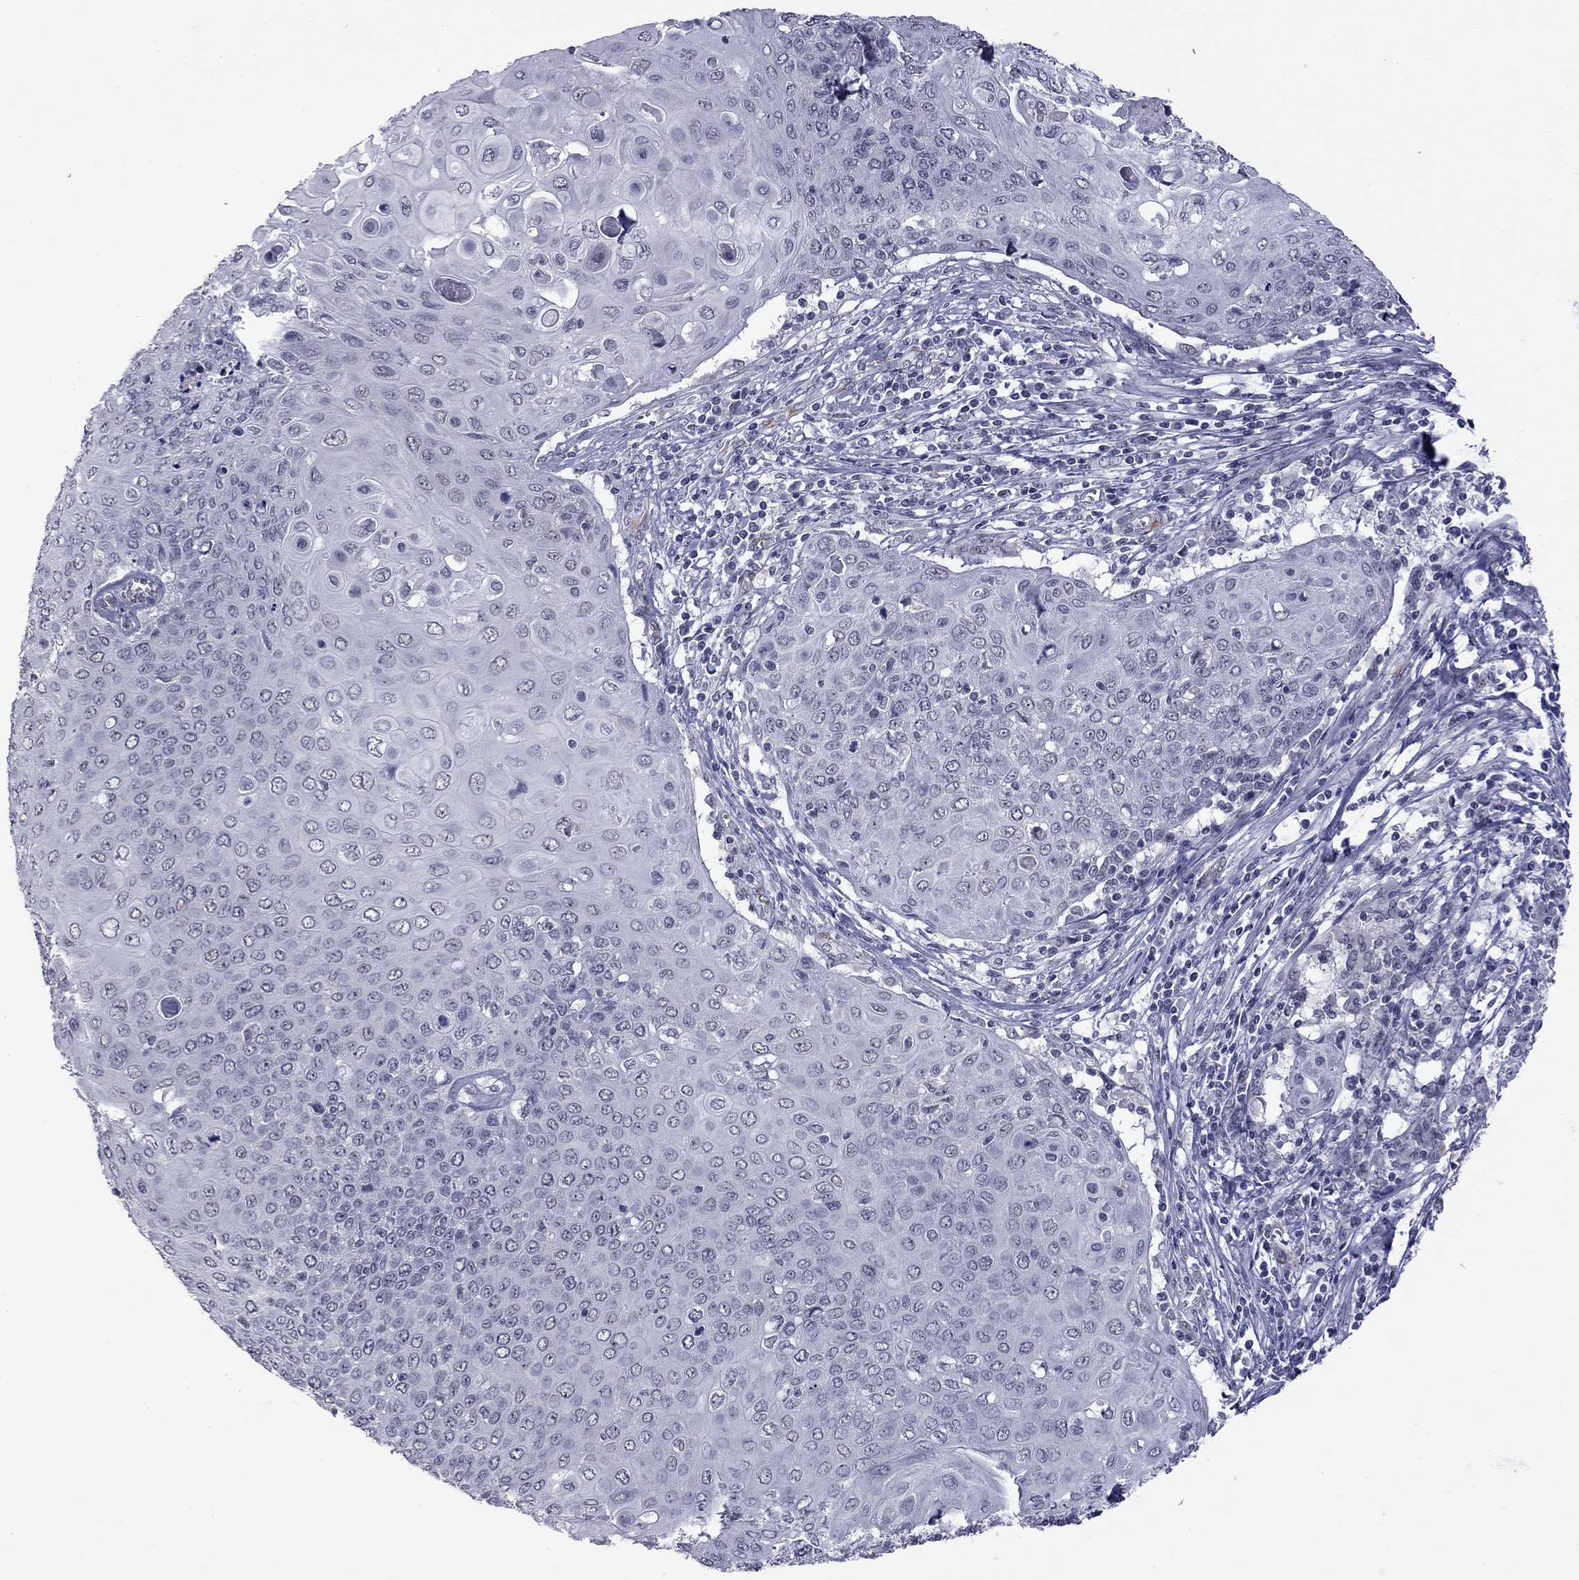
{"staining": {"intensity": "negative", "quantity": "none", "location": "none"}, "tissue": "cervical cancer", "cell_type": "Tumor cells", "image_type": "cancer", "snomed": [{"axis": "morphology", "description": "Squamous cell carcinoma, NOS"}, {"axis": "topography", "description": "Cervix"}], "caption": "High magnification brightfield microscopy of cervical squamous cell carcinoma stained with DAB (brown) and counterstained with hematoxylin (blue): tumor cells show no significant expression.", "gene": "GSG1L", "patient": {"sex": "female", "age": 39}}